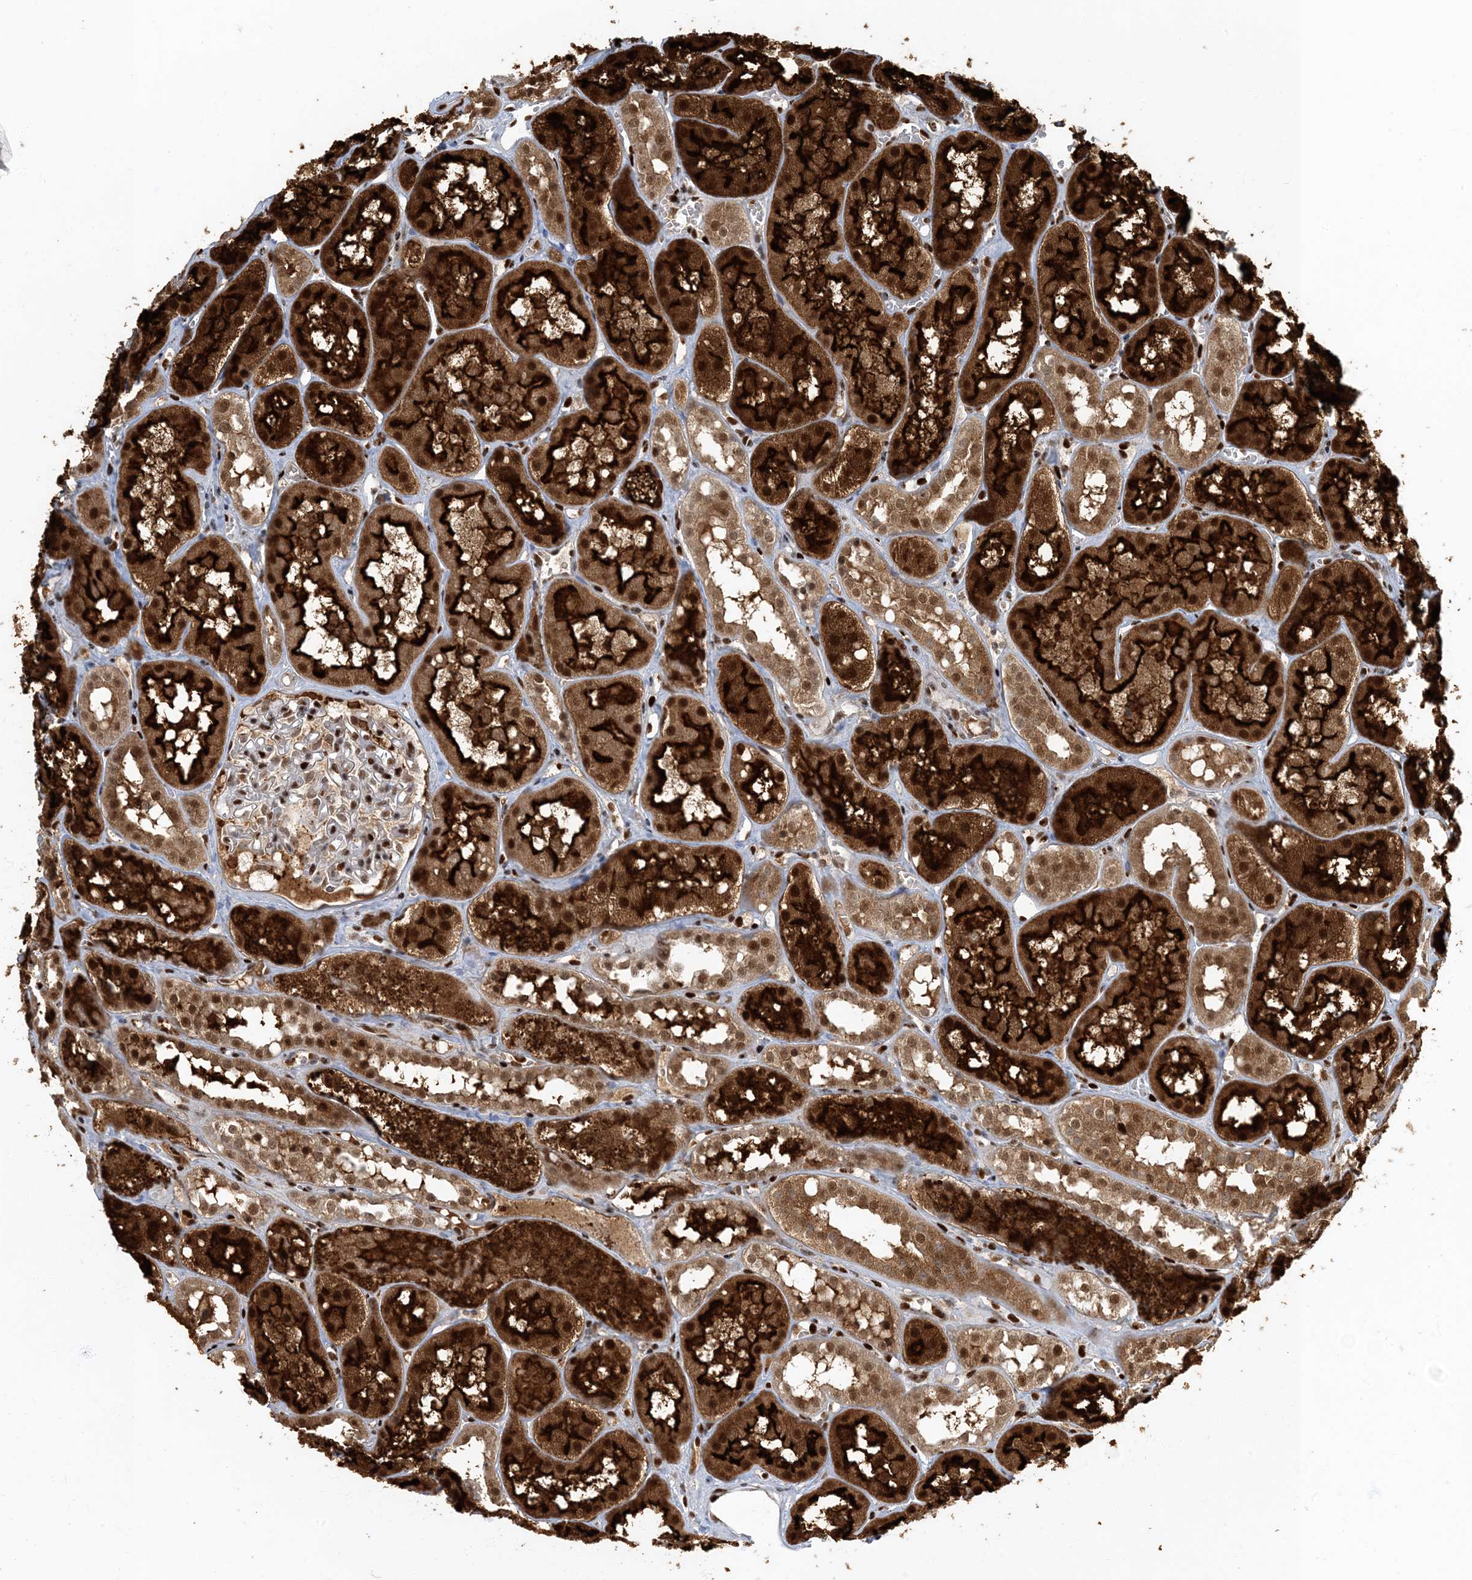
{"staining": {"intensity": "moderate", "quantity": ">75%", "location": "nuclear"}, "tissue": "kidney", "cell_type": "Cells in glomeruli", "image_type": "normal", "snomed": [{"axis": "morphology", "description": "Normal tissue, NOS"}, {"axis": "topography", "description": "Kidney"}], "caption": "Brown immunohistochemical staining in benign human kidney displays moderate nuclear staining in approximately >75% of cells in glomeruli.", "gene": "MBD1", "patient": {"sex": "male", "age": 16}}